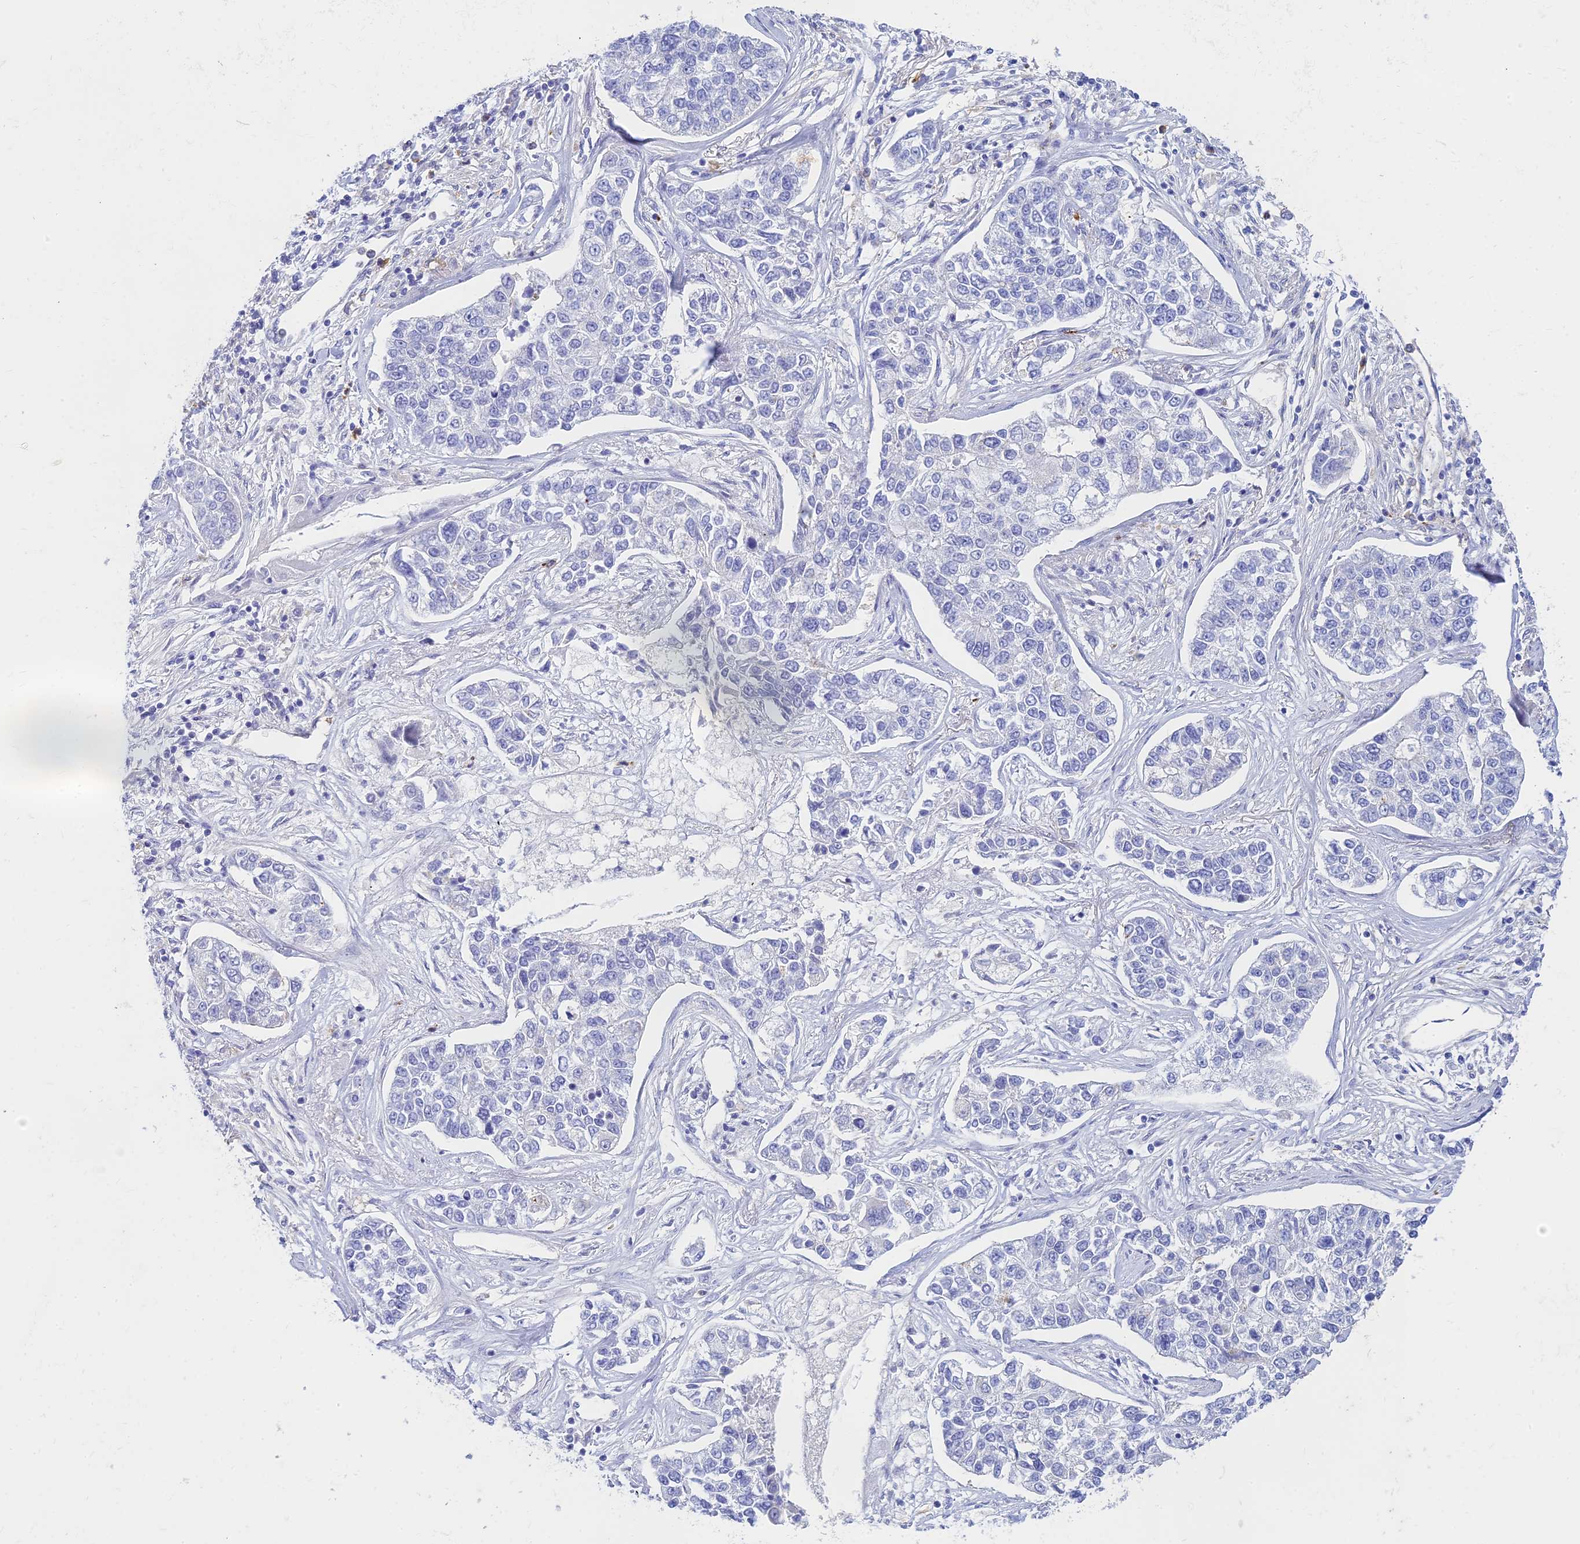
{"staining": {"intensity": "negative", "quantity": "none", "location": "none"}, "tissue": "lung cancer", "cell_type": "Tumor cells", "image_type": "cancer", "snomed": [{"axis": "morphology", "description": "Adenocarcinoma, NOS"}, {"axis": "topography", "description": "Lung"}], "caption": "Protein analysis of lung cancer (adenocarcinoma) displays no significant staining in tumor cells.", "gene": "STRN4", "patient": {"sex": "male", "age": 49}}